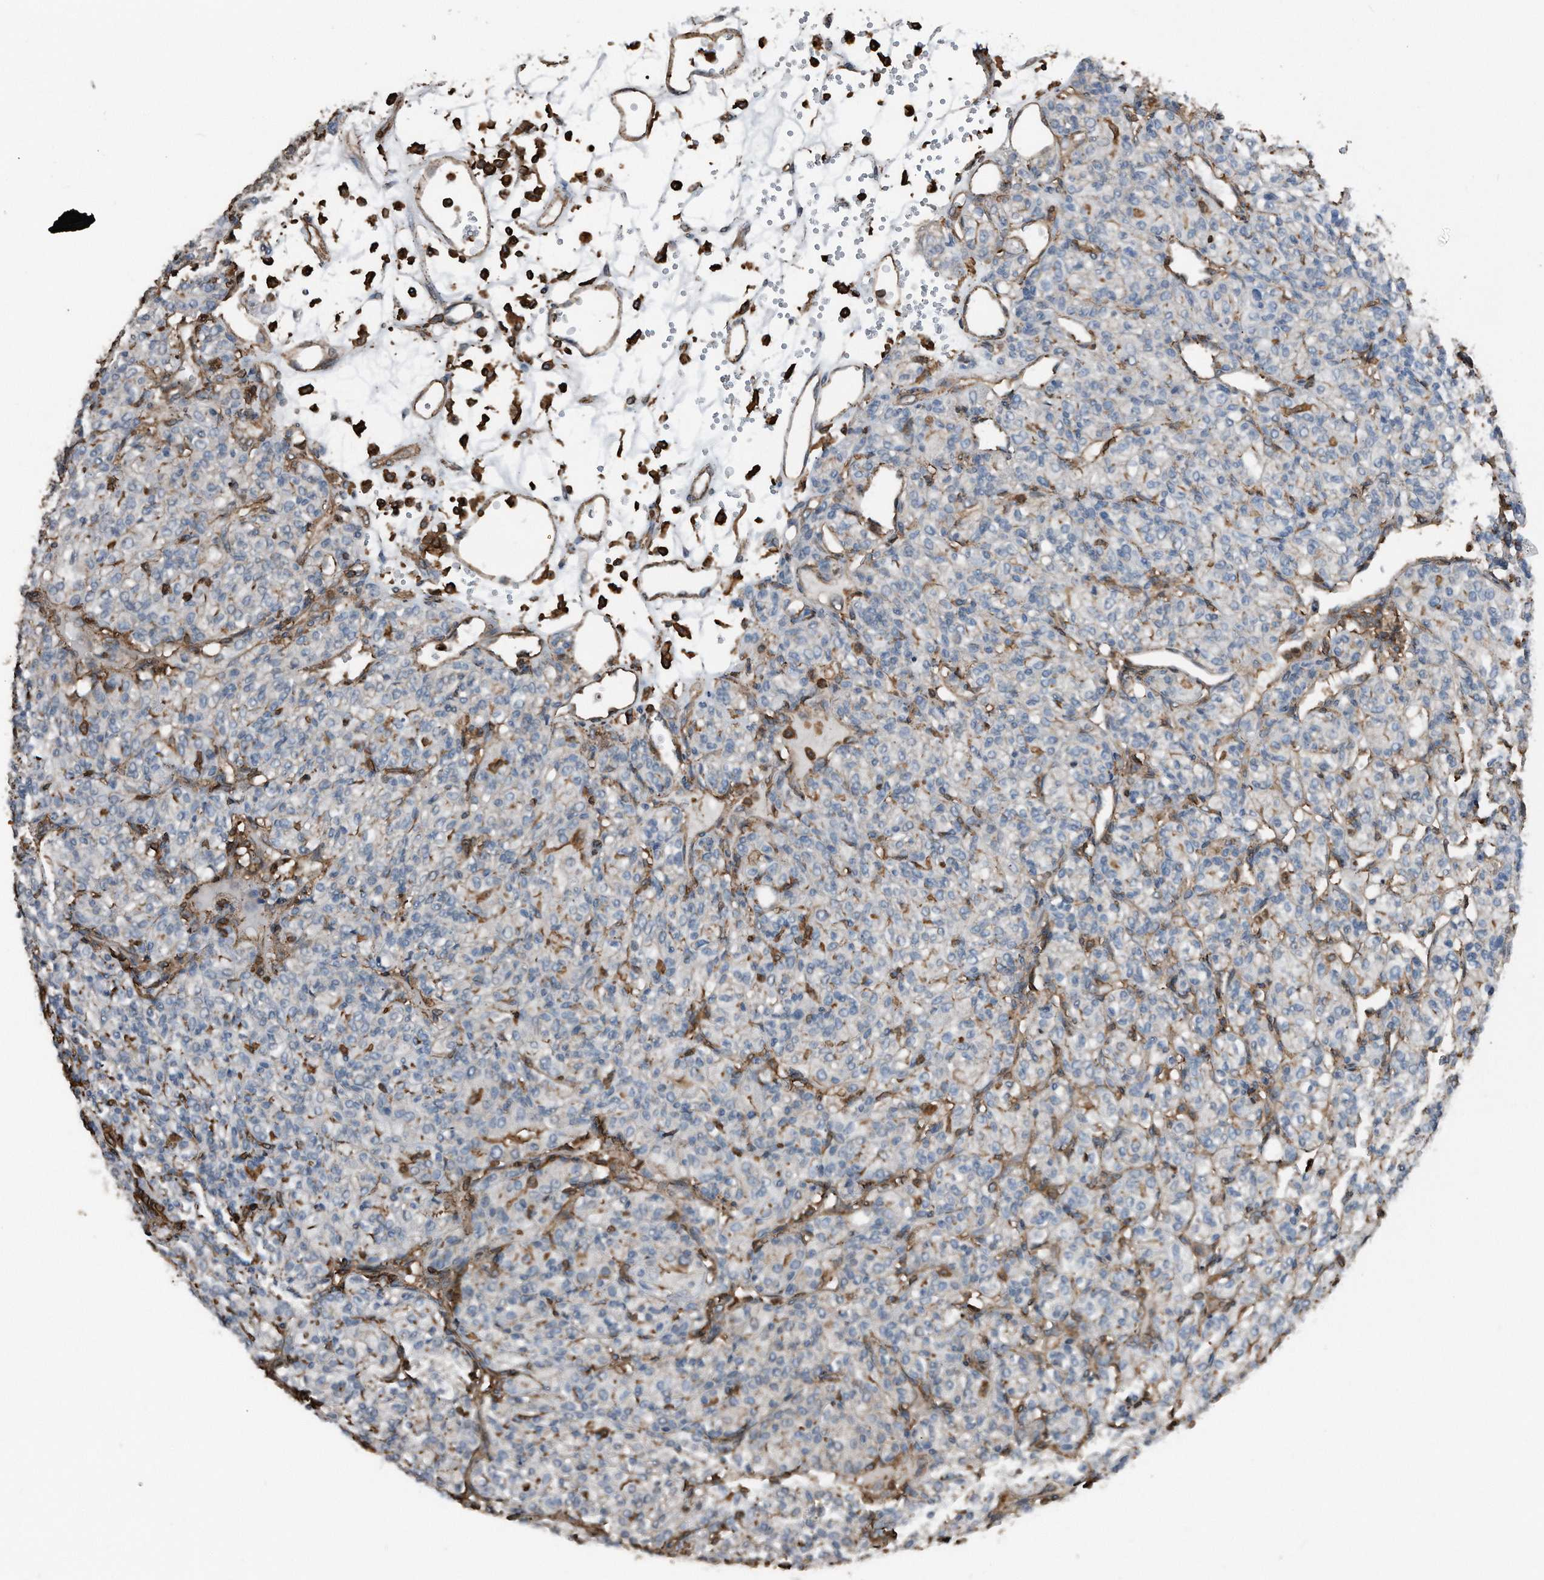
{"staining": {"intensity": "negative", "quantity": "none", "location": "none"}, "tissue": "renal cancer", "cell_type": "Tumor cells", "image_type": "cancer", "snomed": [{"axis": "morphology", "description": "Adenocarcinoma, NOS"}, {"axis": "topography", "description": "Kidney"}], "caption": "A histopathology image of adenocarcinoma (renal) stained for a protein reveals no brown staining in tumor cells. Brightfield microscopy of IHC stained with DAB (3,3'-diaminobenzidine) (brown) and hematoxylin (blue), captured at high magnification.", "gene": "RSPO3", "patient": {"sex": "male", "age": 77}}